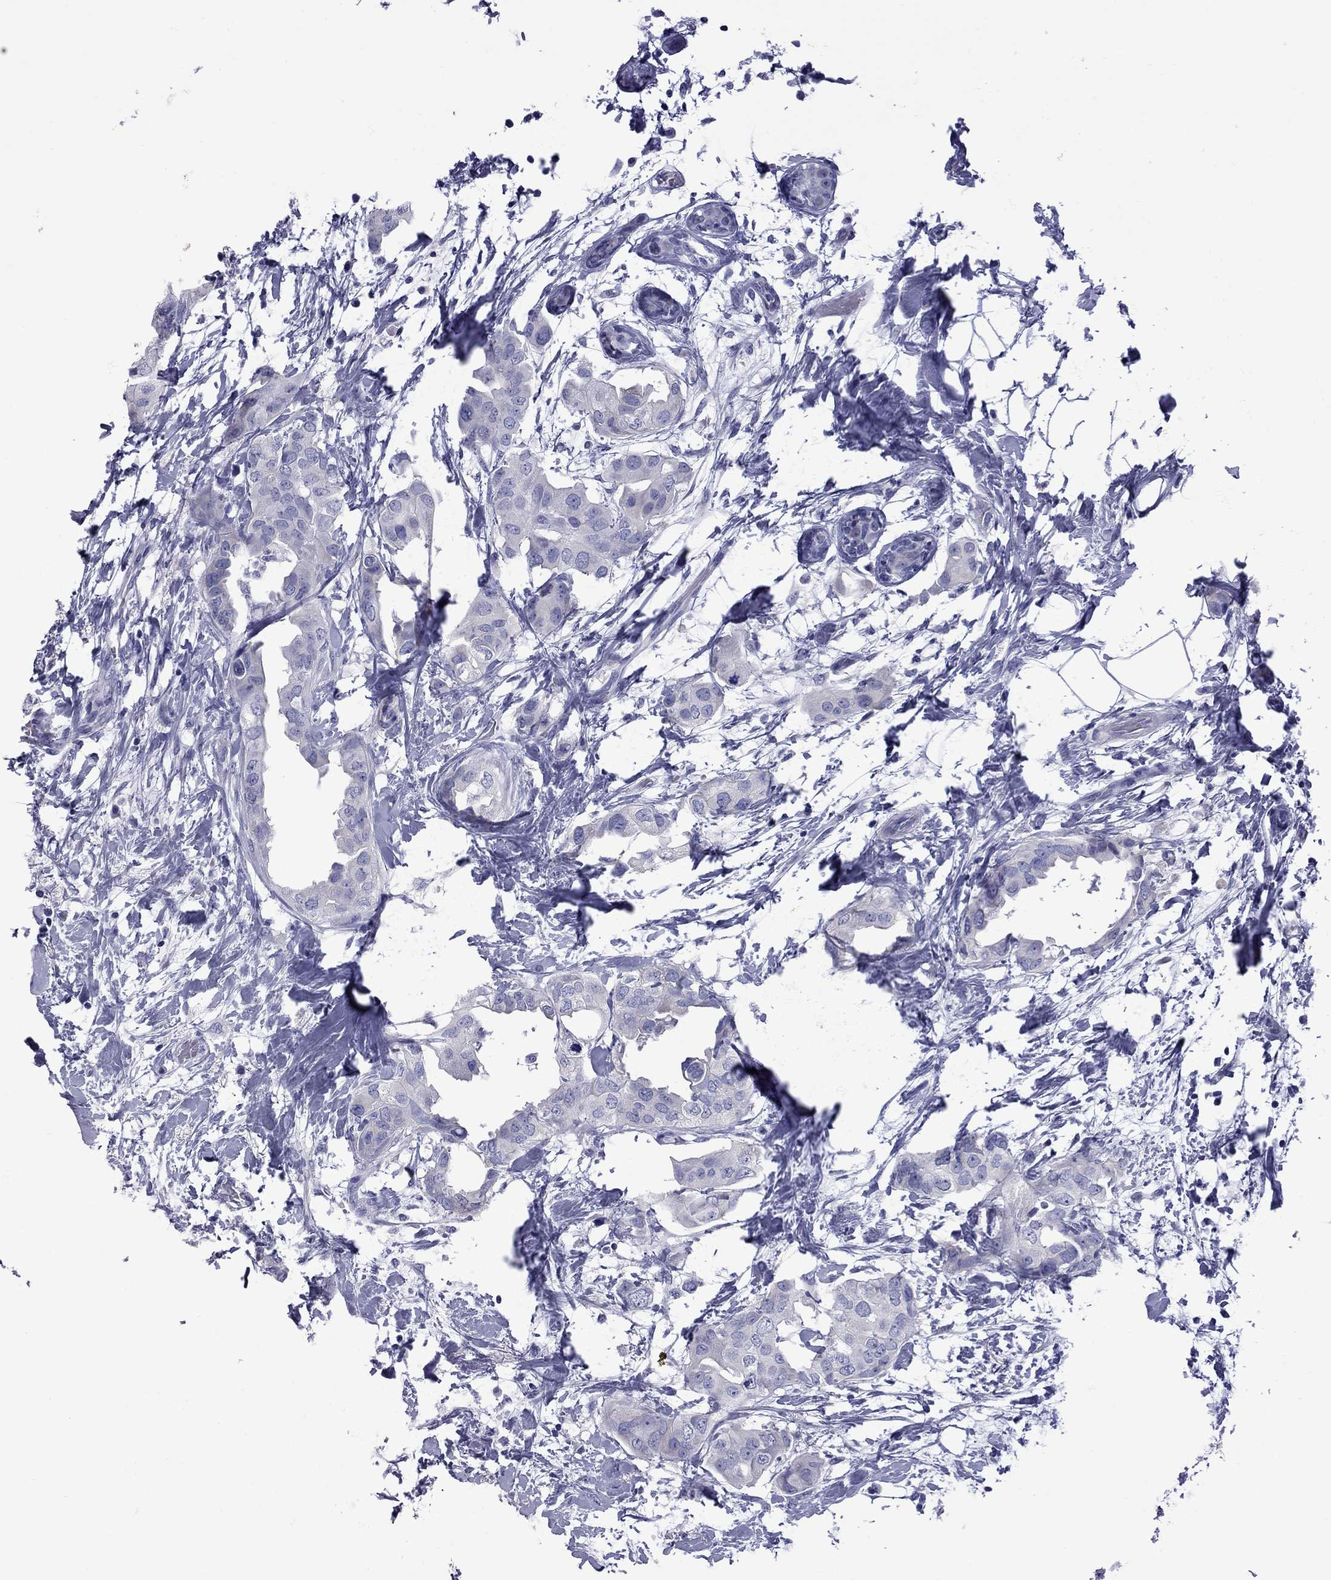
{"staining": {"intensity": "negative", "quantity": "none", "location": "none"}, "tissue": "breast cancer", "cell_type": "Tumor cells", "image_type": "cancer", "snomed": [{"axis": "morphology", "description": "Normal tissue, NOS"}, {"axis": "morphology", "description": "Duct carcinoma"}, {"axis": "topography", "description": "Breast"}], "caption": "Protein analysis of breast cancer exhibits no significant positivity in tumor cells.", "gene": "EPPIN", "patient": {"sex": "female", "age": 40}}